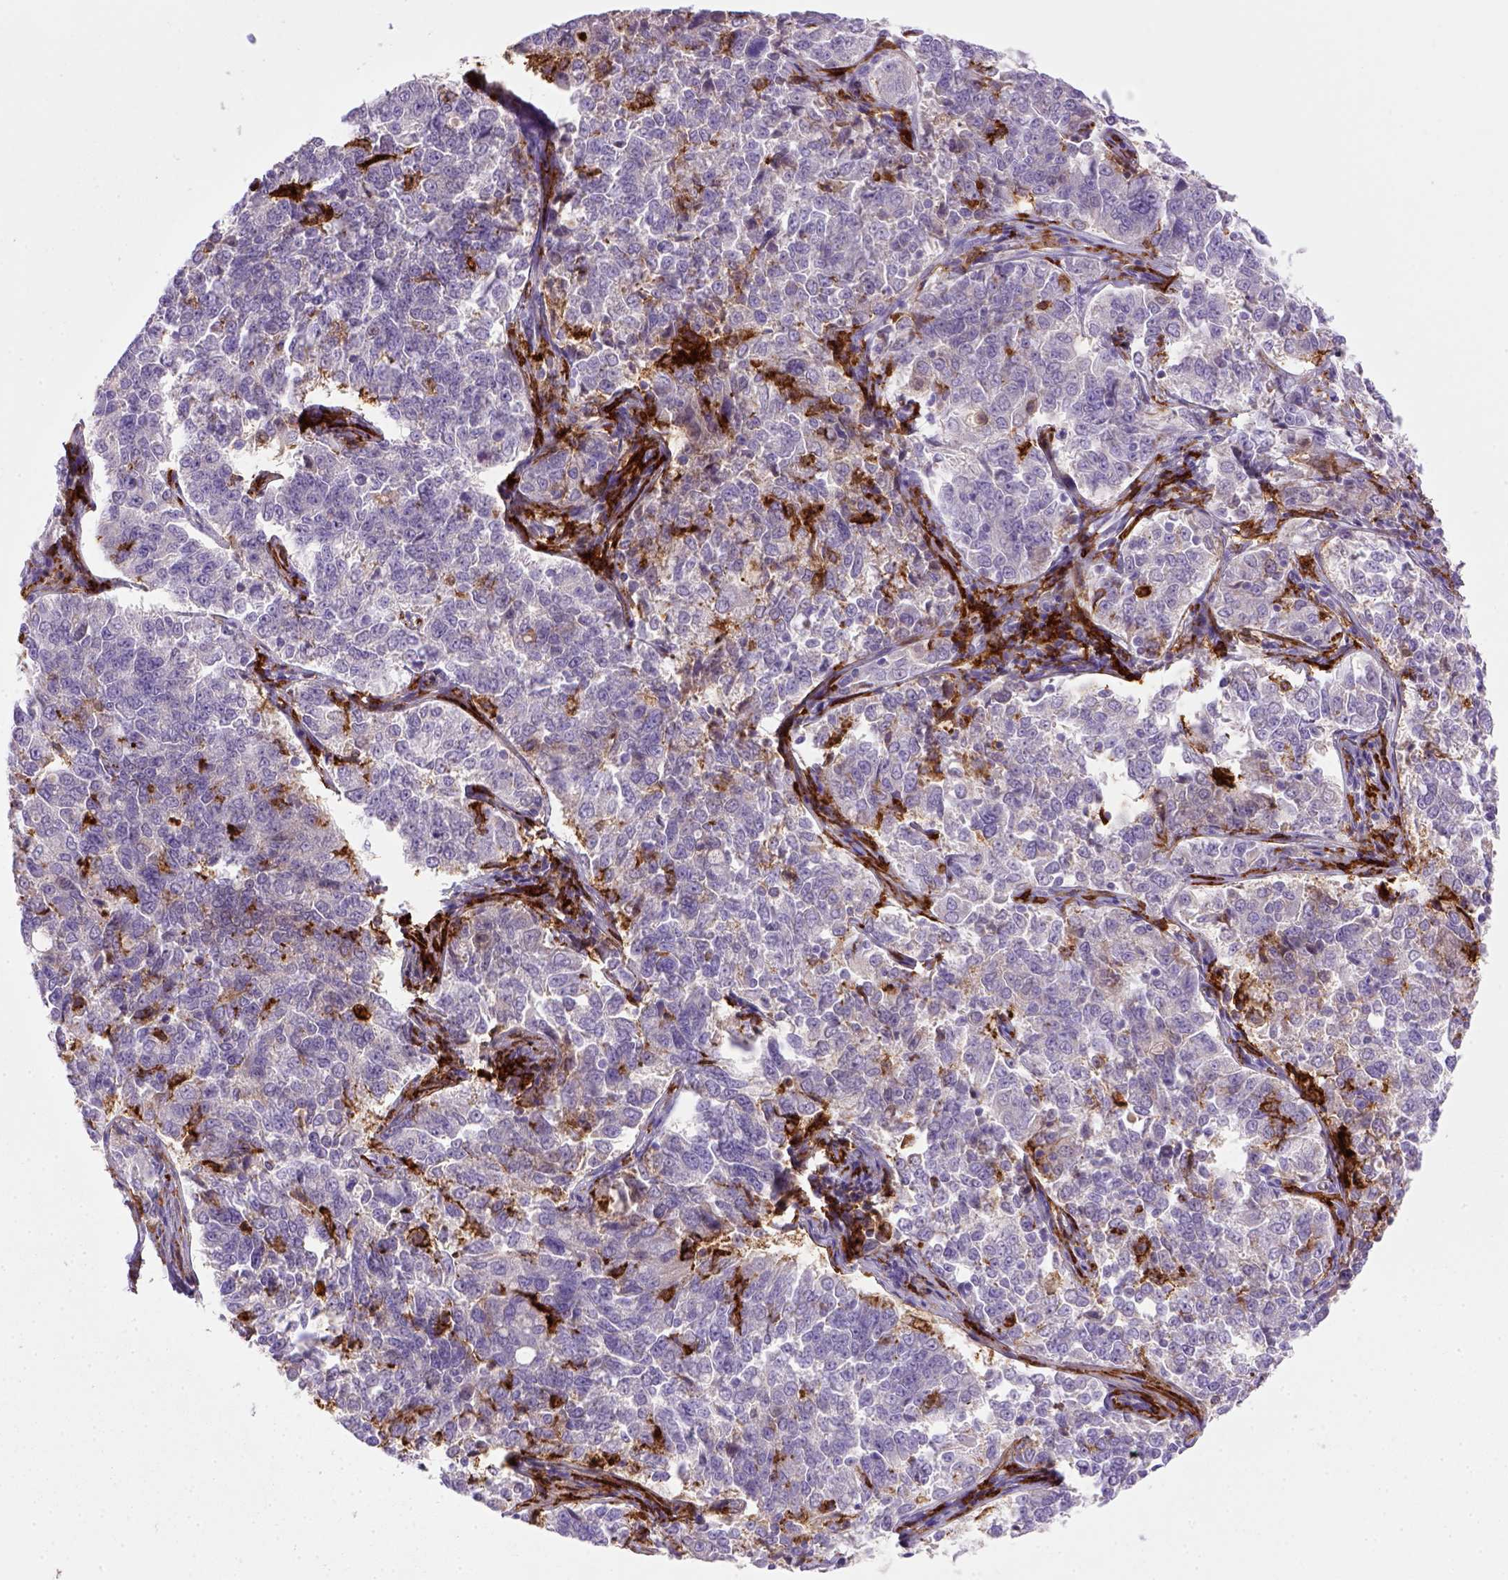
{"staining": {"intensity": "negative", "quantity": "none", "location": "none"}, "tissue": "endometrial cancer", "cell_type": "Tumor cells", "image_type": "cancer", "snomed": [{"axis": "morphology", "description": "Adenocarcinoma, NOS"}, {"axis": "topography", "description": "Endometrium"}], "caption": "A high-resolution image shows immunohistochemistry (IHC) staining of endometrial cancer, which displays no significant expression in tumor cells.", "gene": "CD14", "patient": {"sex": "female", "age": 43}}